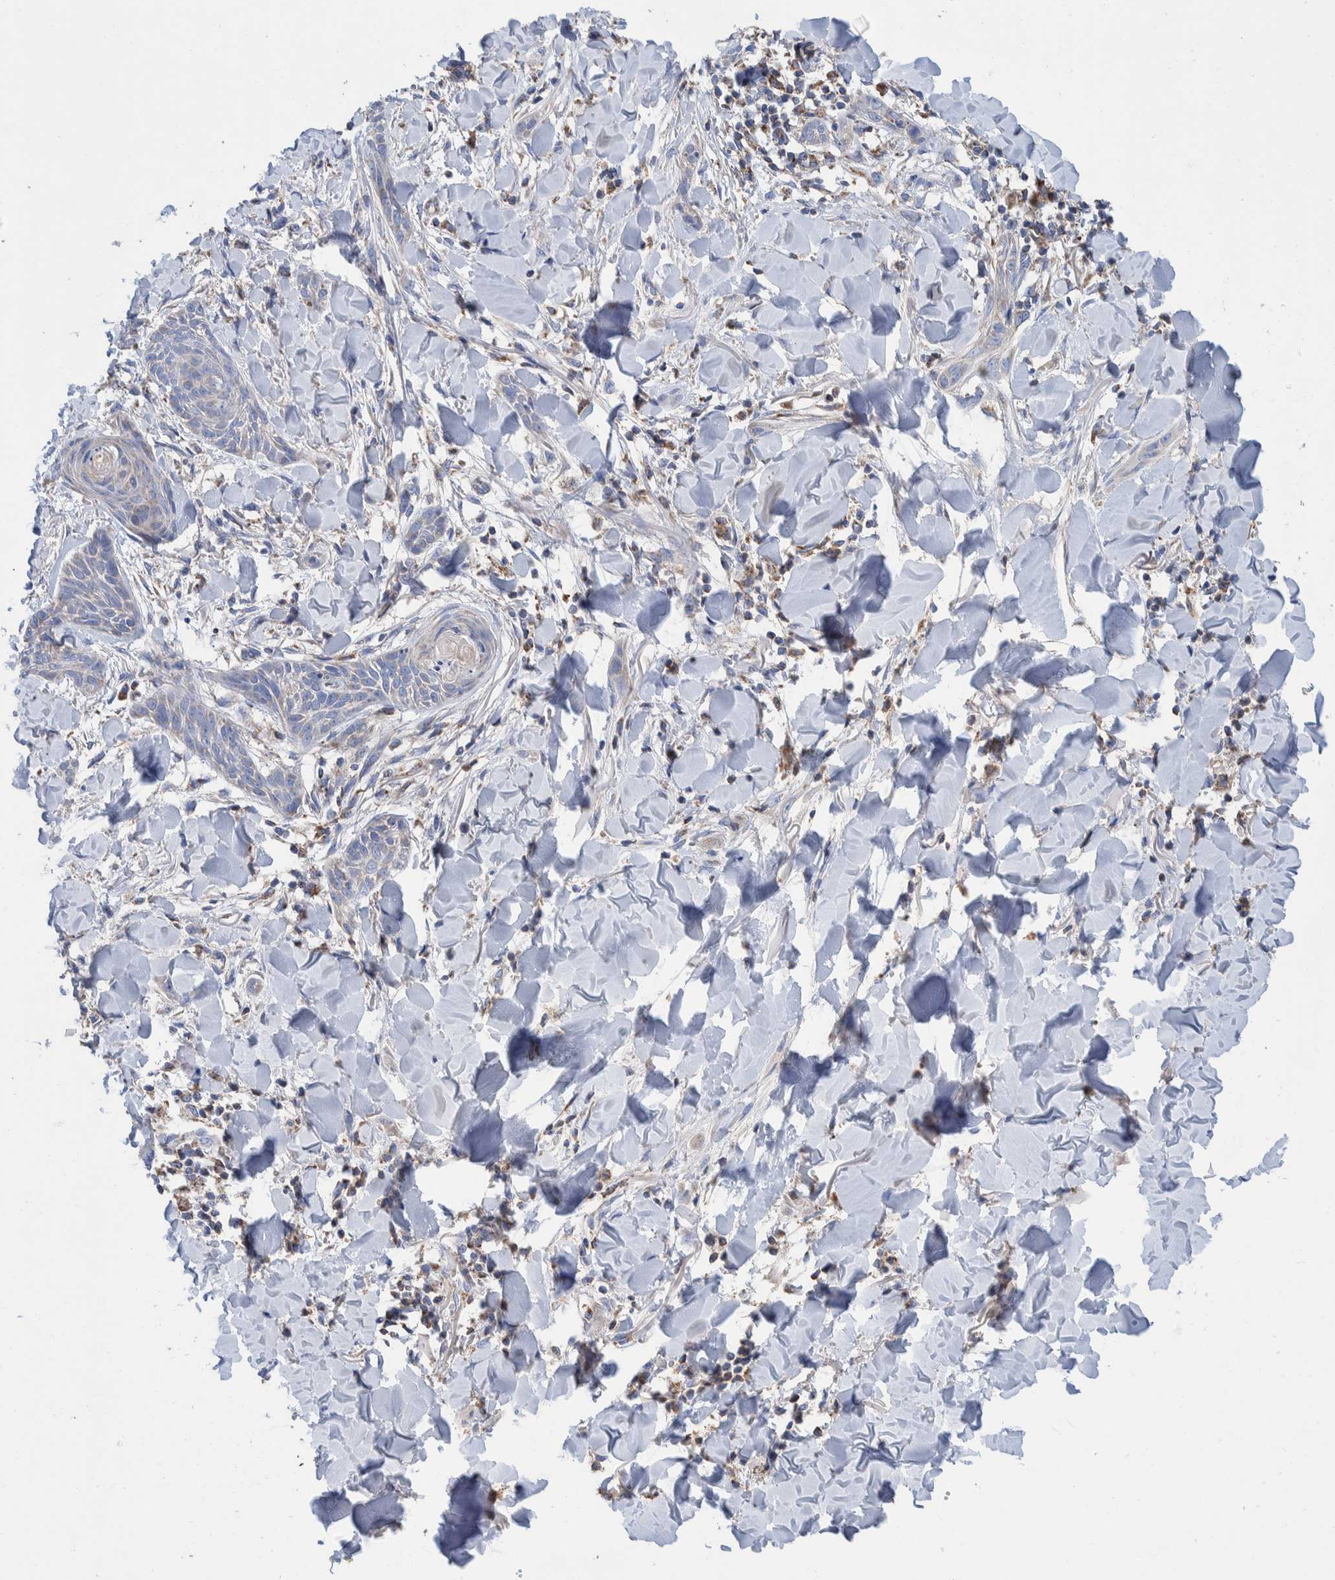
{"staining": {"intensity": "negative", "quantity": "none", "location": "none"}, "tissue": "skin cancer", "cell_type": "Tumor cells", "image_type": "cancer", "snomed": [{"axis": "morphology", "description": "Basal cell carcinoma"}, {"axis": "topography", "description": "Skin"}], "caption": "High power microscopy micrograph of an immunohistochemistry (IHC) image of basal cell carcinoma (skin), revealing no significant expression in tumor cells. (Stains: DAB immunohistochemistry (IHC) with hematoxylin counter stain, Microscopy: brightfield microscopy at high magnification).", "gene": "DECR1", "patient": {"sex": "female", "age": 59}}